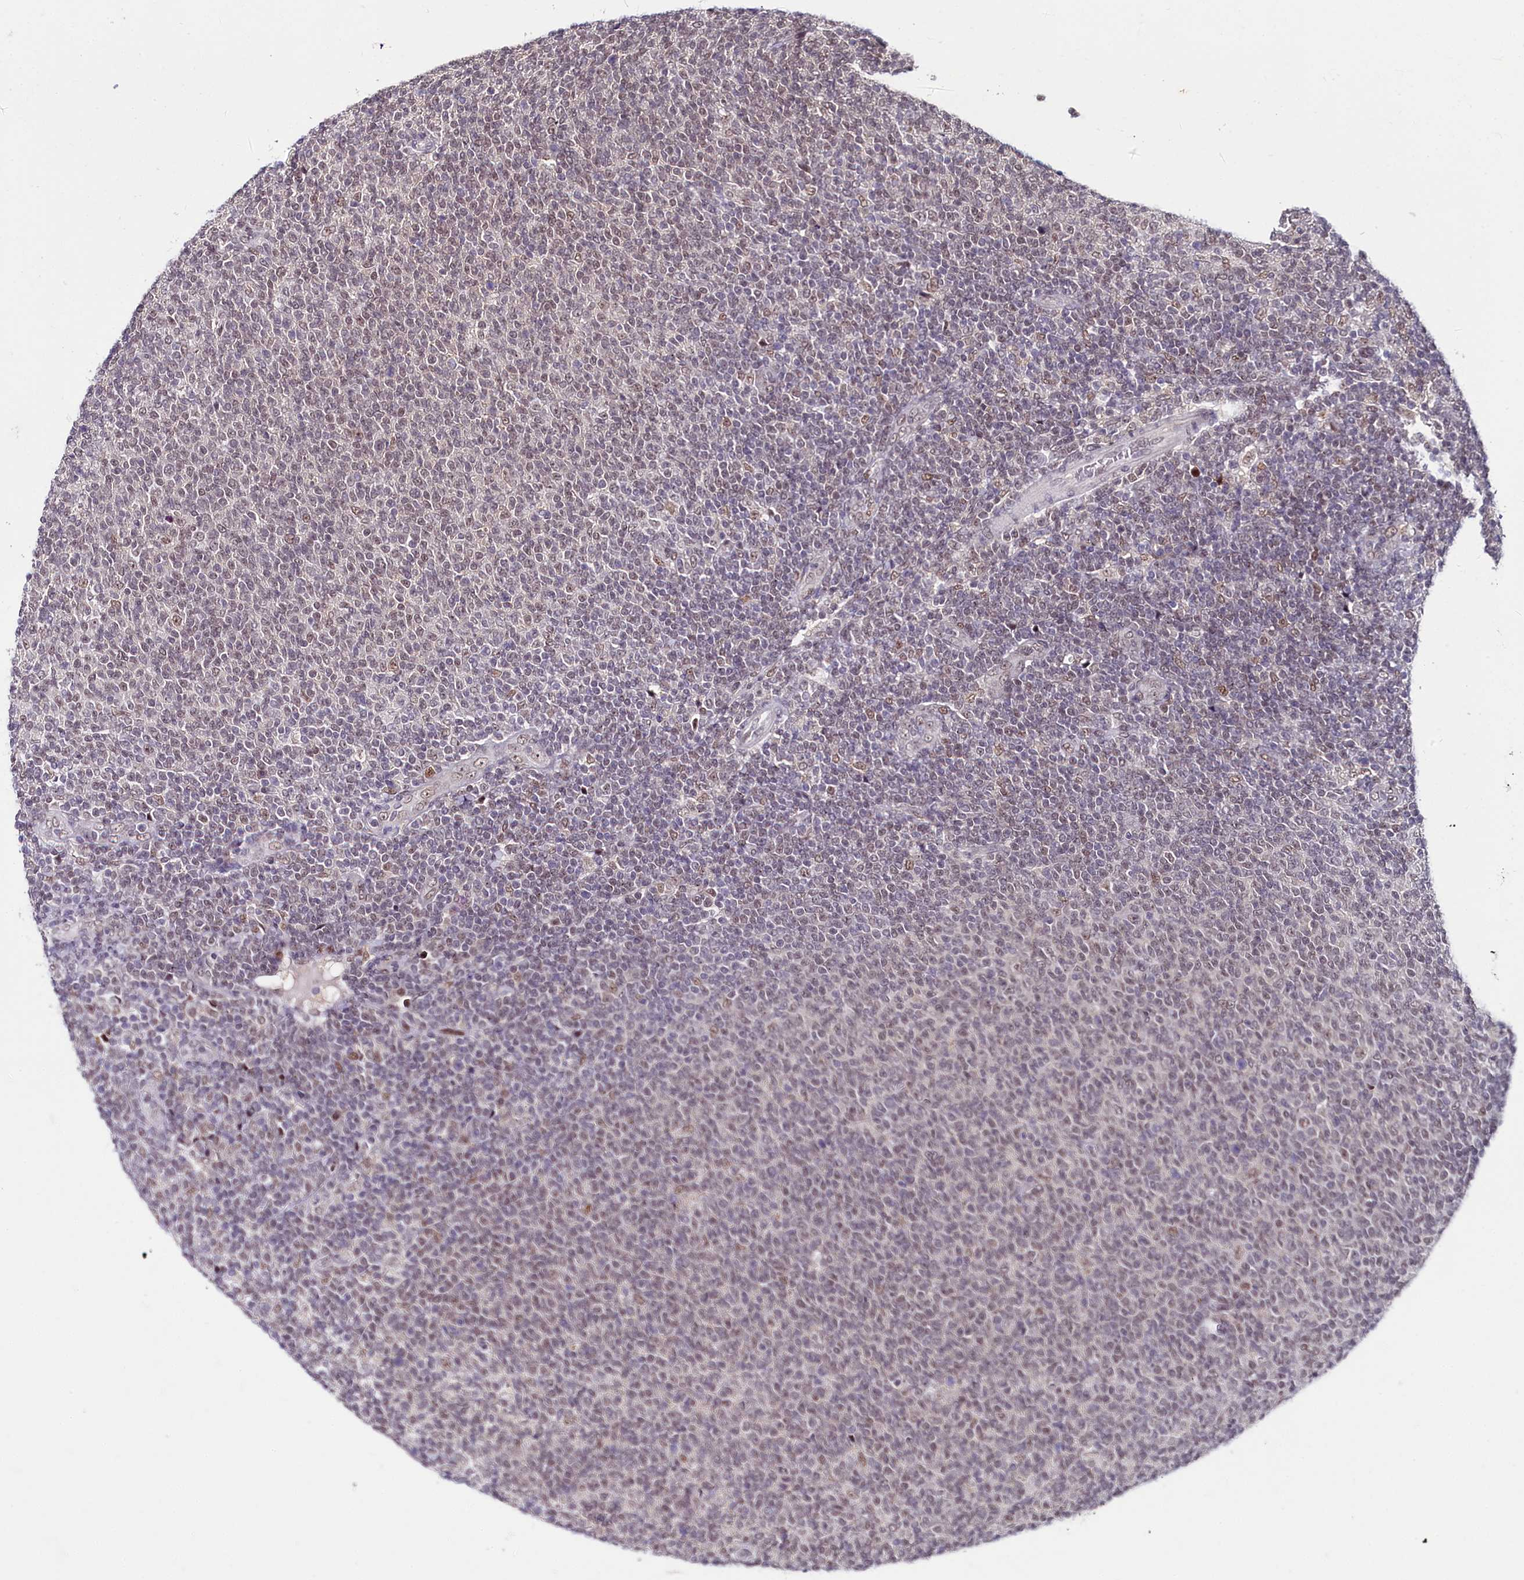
{"staining": {"intensity": "weak", "quantity": "<25%", "location": "nuclear"}, "tissue": "lymphoma", "cell_type": "Tumor cells", "image_type": "cancer", "snomed": [{"axis": "morphology", "description": "Malignant lymphoma, non-Hodgkin's type, Low grade"}, {"axis": "topography", "description": "Lymph node"}], "caption": "Tumor cells are negative for protein expression in human malignant lymphoma, non-Hodgkin's type (low-grade).", "gene": "SCAF11", "patient": {"sex": "male", "age": 66}}